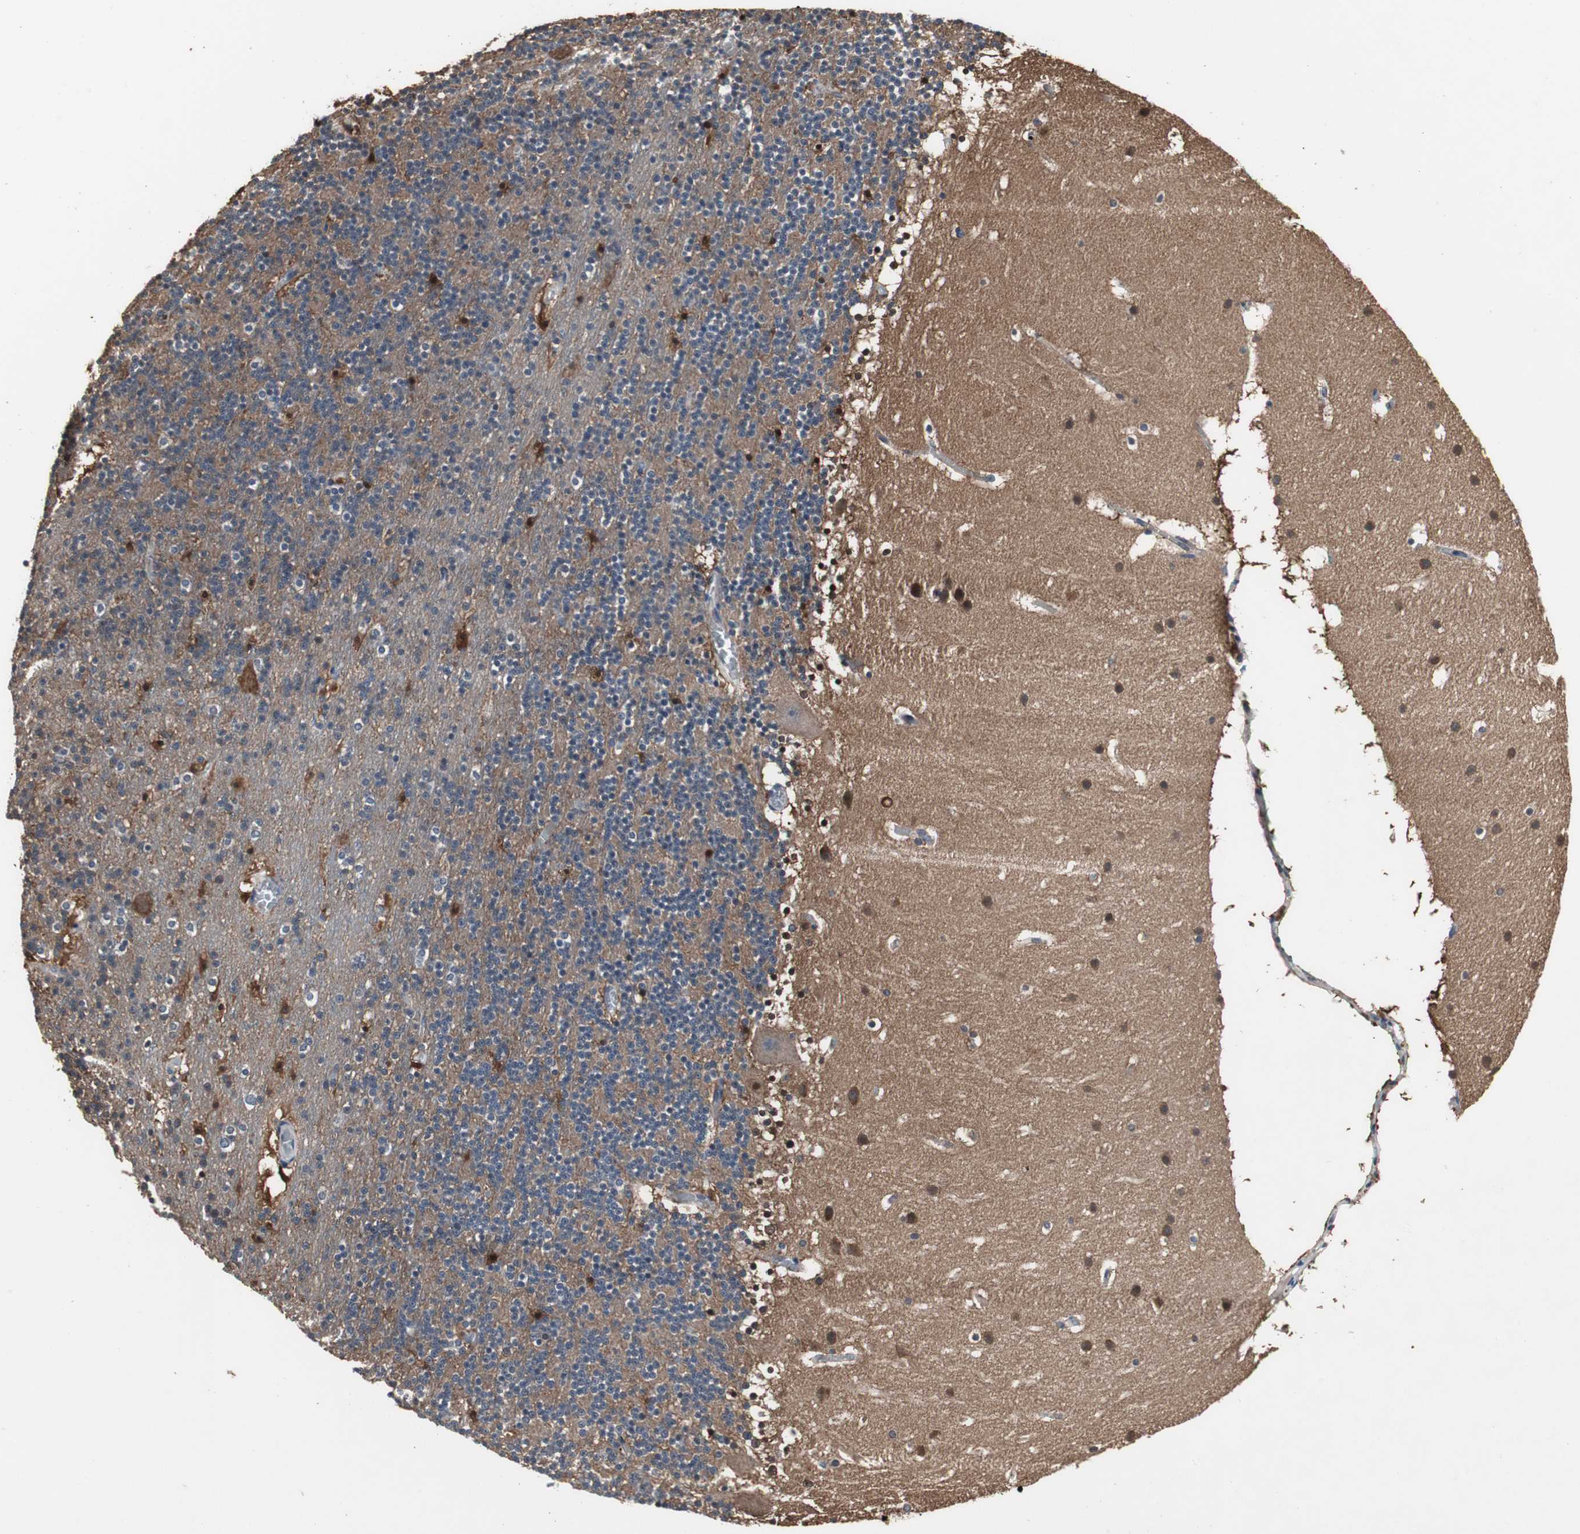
{"staining": {"intensity": "strong", "quantity": "<25%", "location": "cytoplasmic/membranous,nuclear"}, "tissue": "cerebellum", "cell_type": "Cells in granular layer", "image_type": "normal", "snomed": [{"axis": "morphology", "description": "Normal tissue, NOS"}, {"axis": "topography", "description": "Cerebellum"}], "caption": "Protein staining by immunohistochemistry displays strong cytoplasmic/membranous,nuclear expression in about <25% of cells in granular layer in normal cerebellum. The staining was performed using DAB to visualize the protein expression in brown, while the nuclei were stained in blue with hematoxylin (Magnification: 20x).", "gene": "ZSCAN22", "patient": {"sex": "male", "age": 45}}